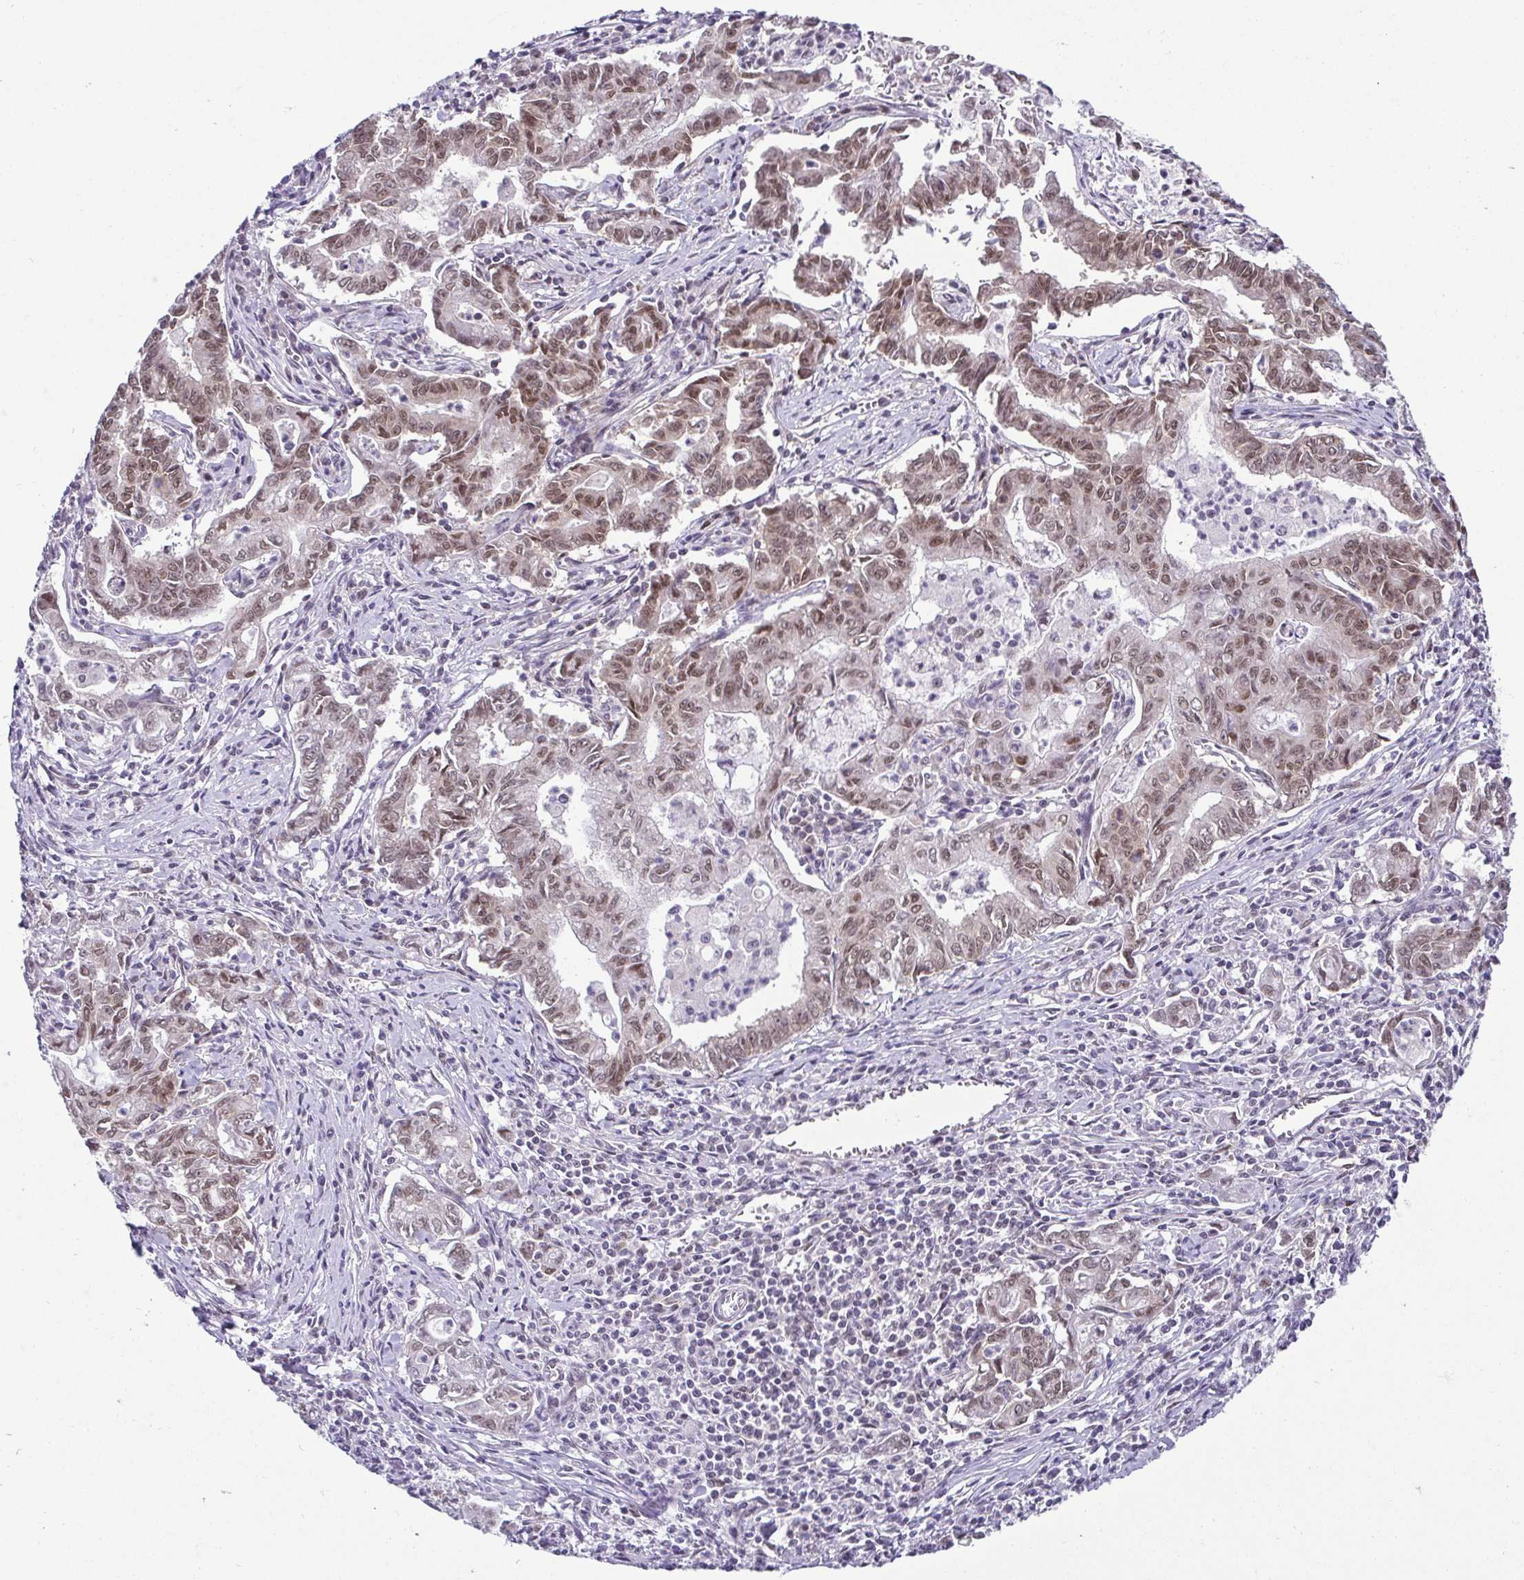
{"staining": {"intensity": "moderate", "quantity": ">75%", "location": "nuclear"}, "tissue": "stomach cancer", "cell_type": "Tumor cells", "image_type": "cancer", "snomed": [{"axis": "morphology", "description": "Adenocarcinoma, NOS"}, {"axis": "topography", "description": "Stomach, upper"}], "caption": "A brown stain highlights moderate nuclear staining of a protein in stomach adenocarcinoma tumor cells.", "gene": "RBM3", "patient": {"sex": "female", "age": 79}}